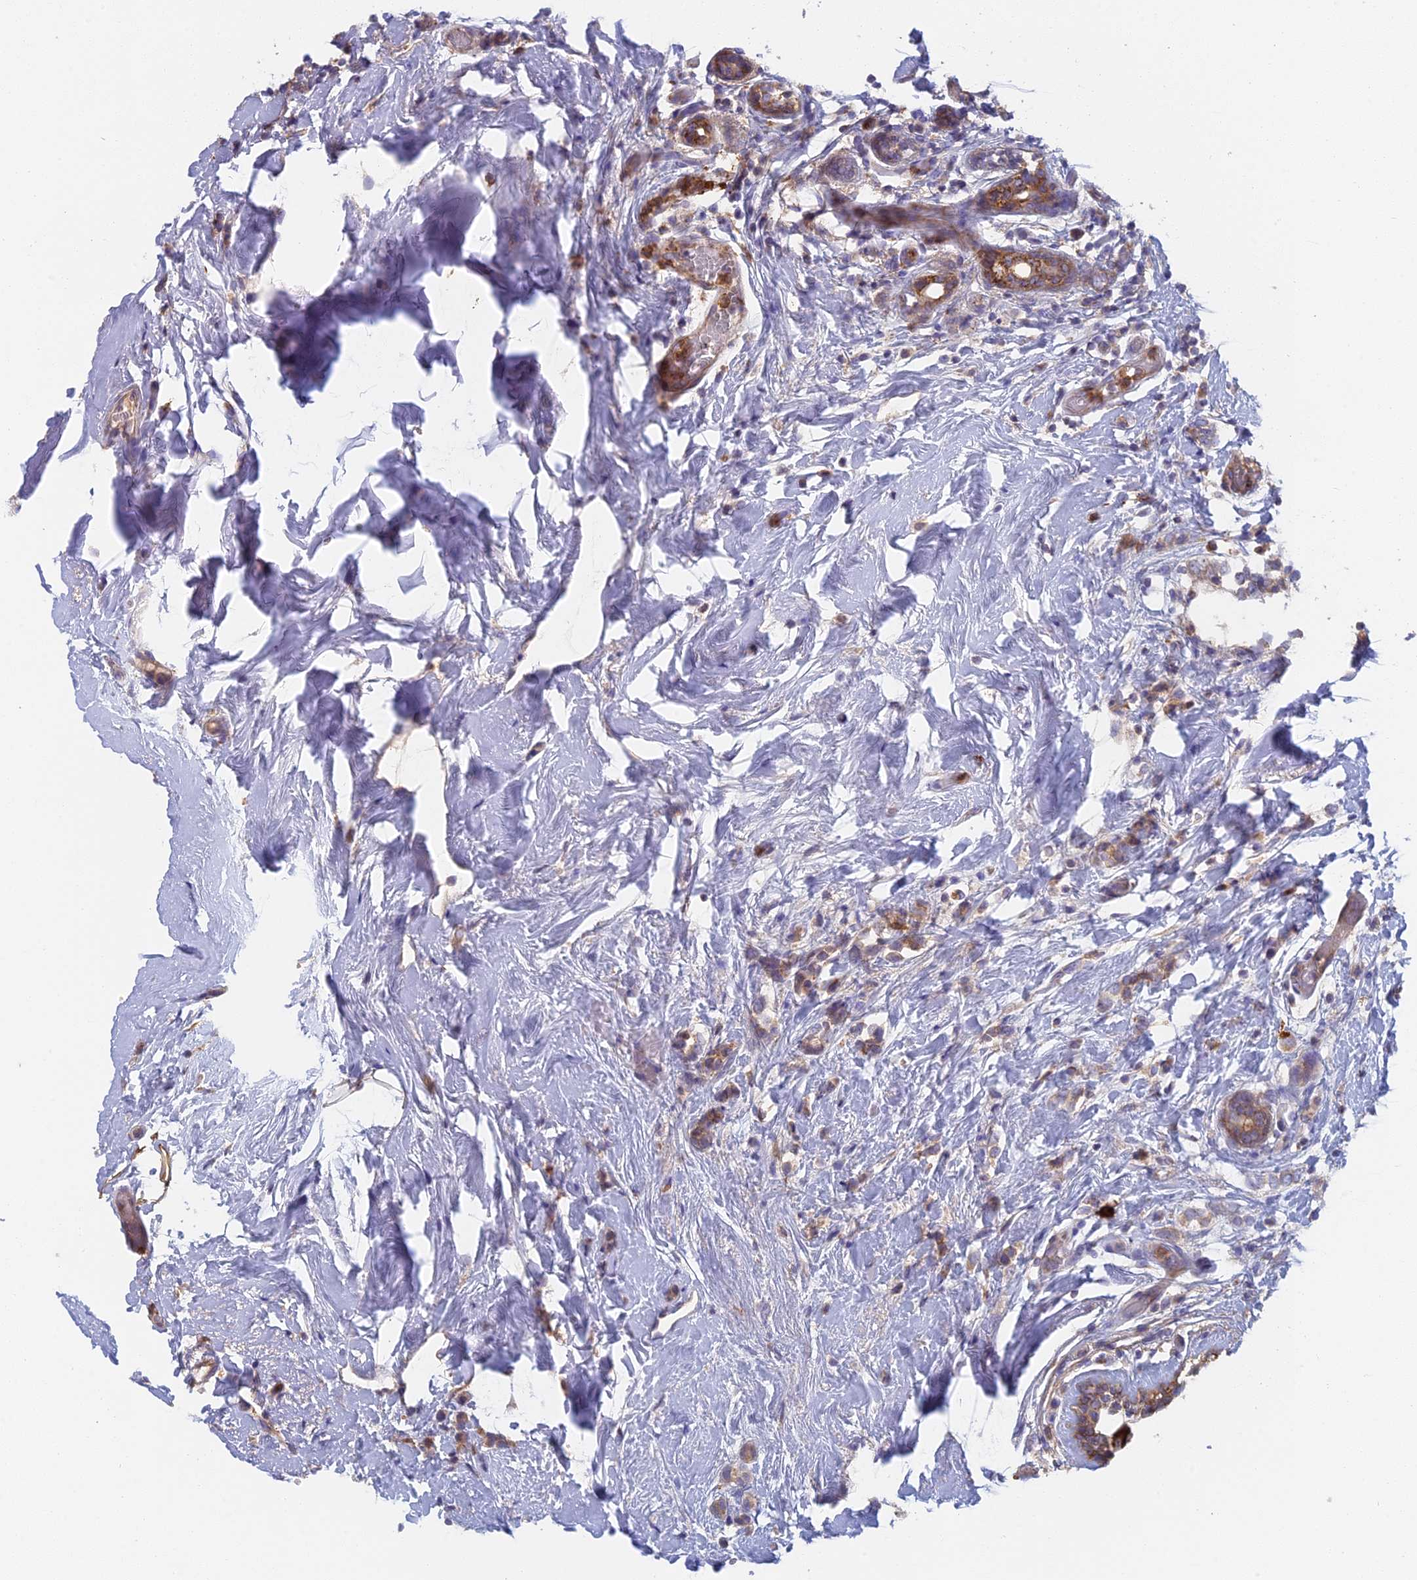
{"staining": {"intensity": "weak", "quantity": ">75%", "location": "cytoplasmic/membranous"}, "tissue": "breast cancer", "cell_type": "Tumor cells", "image_type": "cancer", "snomed": [{"axis": "morphology", "description": "Normal tissue, NOS"}, {"axis": "morphology", "description": "Lobular carcinoma"}, {"axis": "topography", "description": "Breast"}], "caption": "IHC micrograph of human breast cancer stained for a protein (brown), which displays low levels of weak cytoplasmic/membranous expression in approximately >75% of tumor cells.", "gene": "IFTAP", "patient": {"sex": "female", "age": 47}}